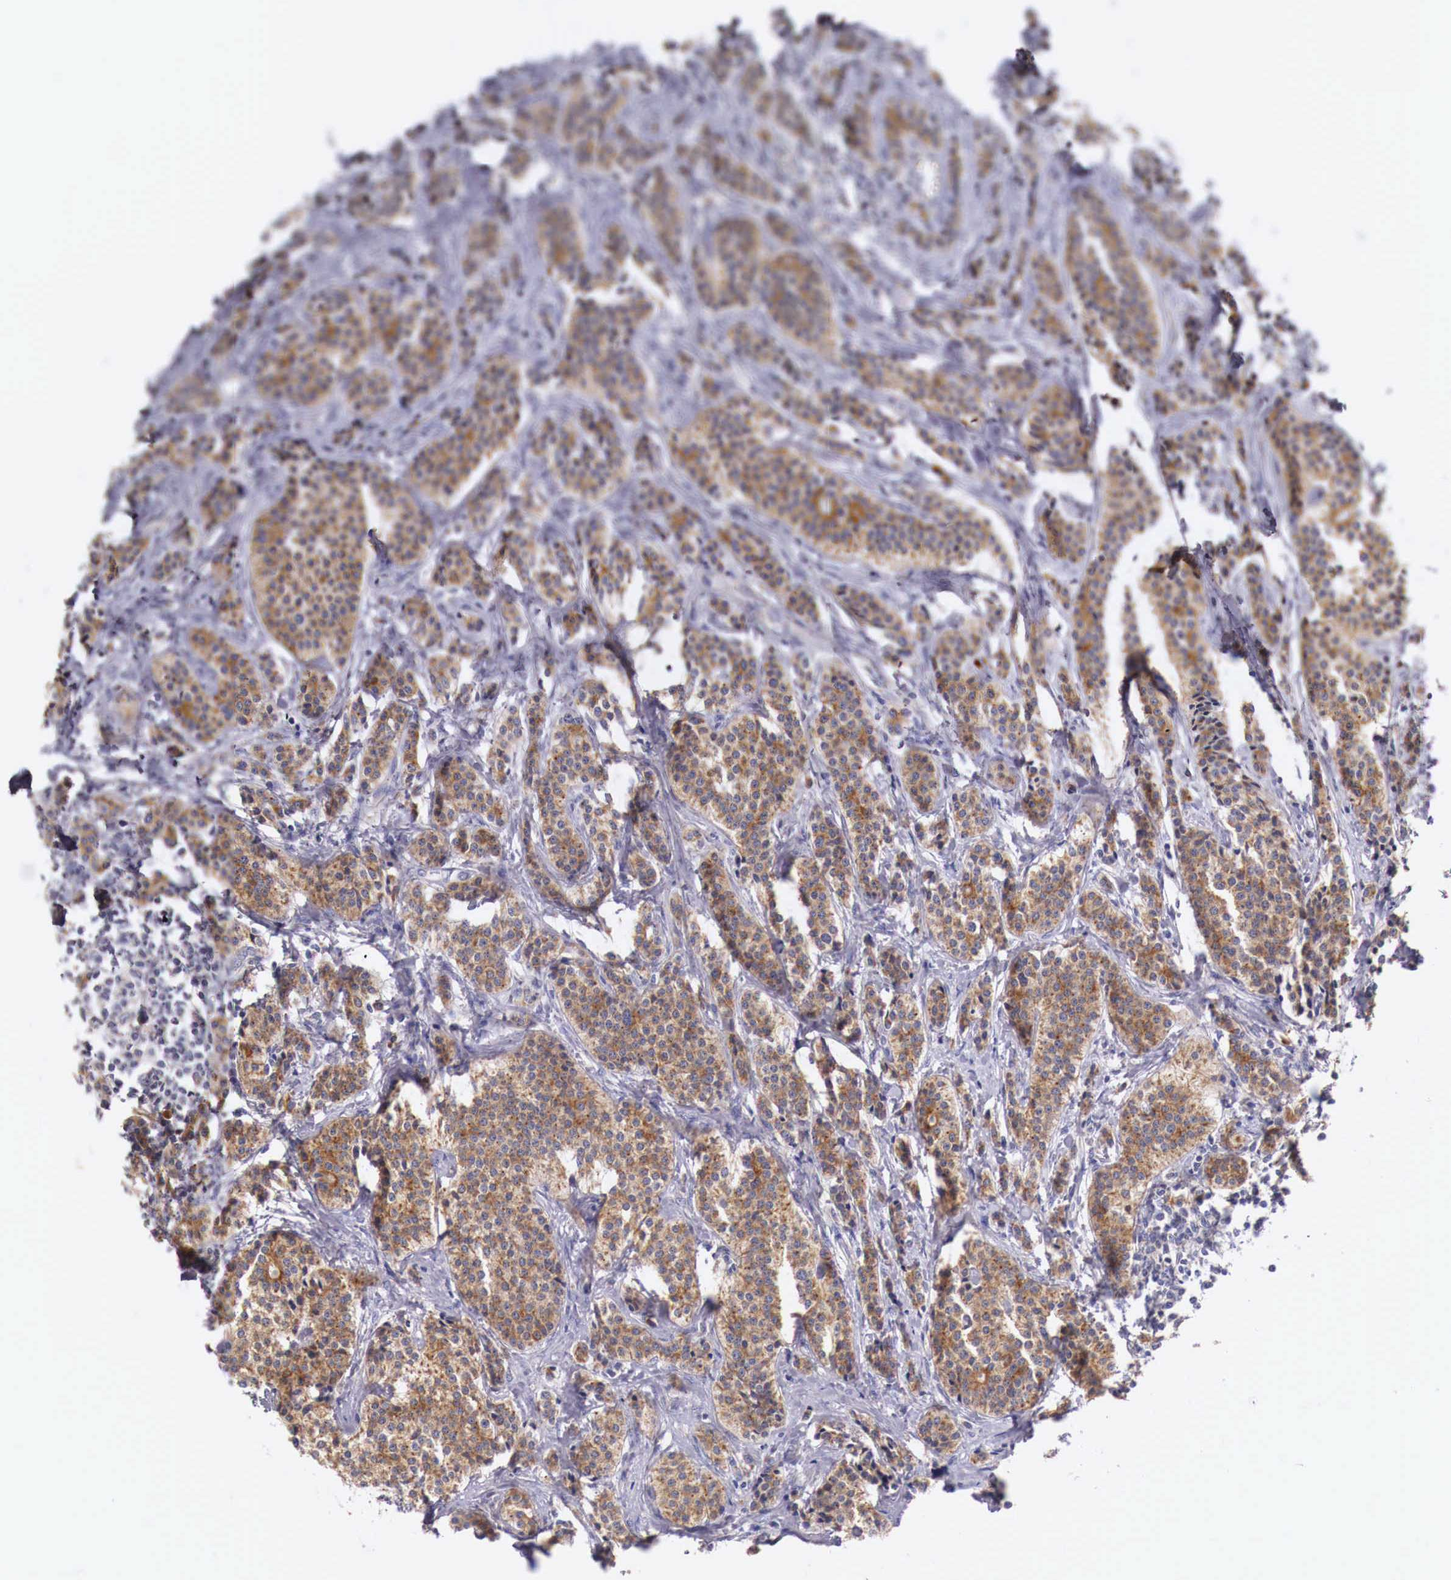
{"staining": {"intensity": "moderate", "quantity": ">75%", "location": "cytoplasmic/membranous"}, "tissue": "carcinoid", "cell_type": "Tumor cells", "image_type": "cancer", "snomed": [{"axis": "morphology", "description": "Carcinoid, malignant, NOS"}, {"axis": "topography", "description": "Small intestine"}], "caption": "The micrograph reveals a brown stain indicating the presence of a protein in the cytoplasmic/membranous of tumor cells in malignant carcinoid.", "gene": "NREP", "patient": {"sex": "male", "age": 63}}